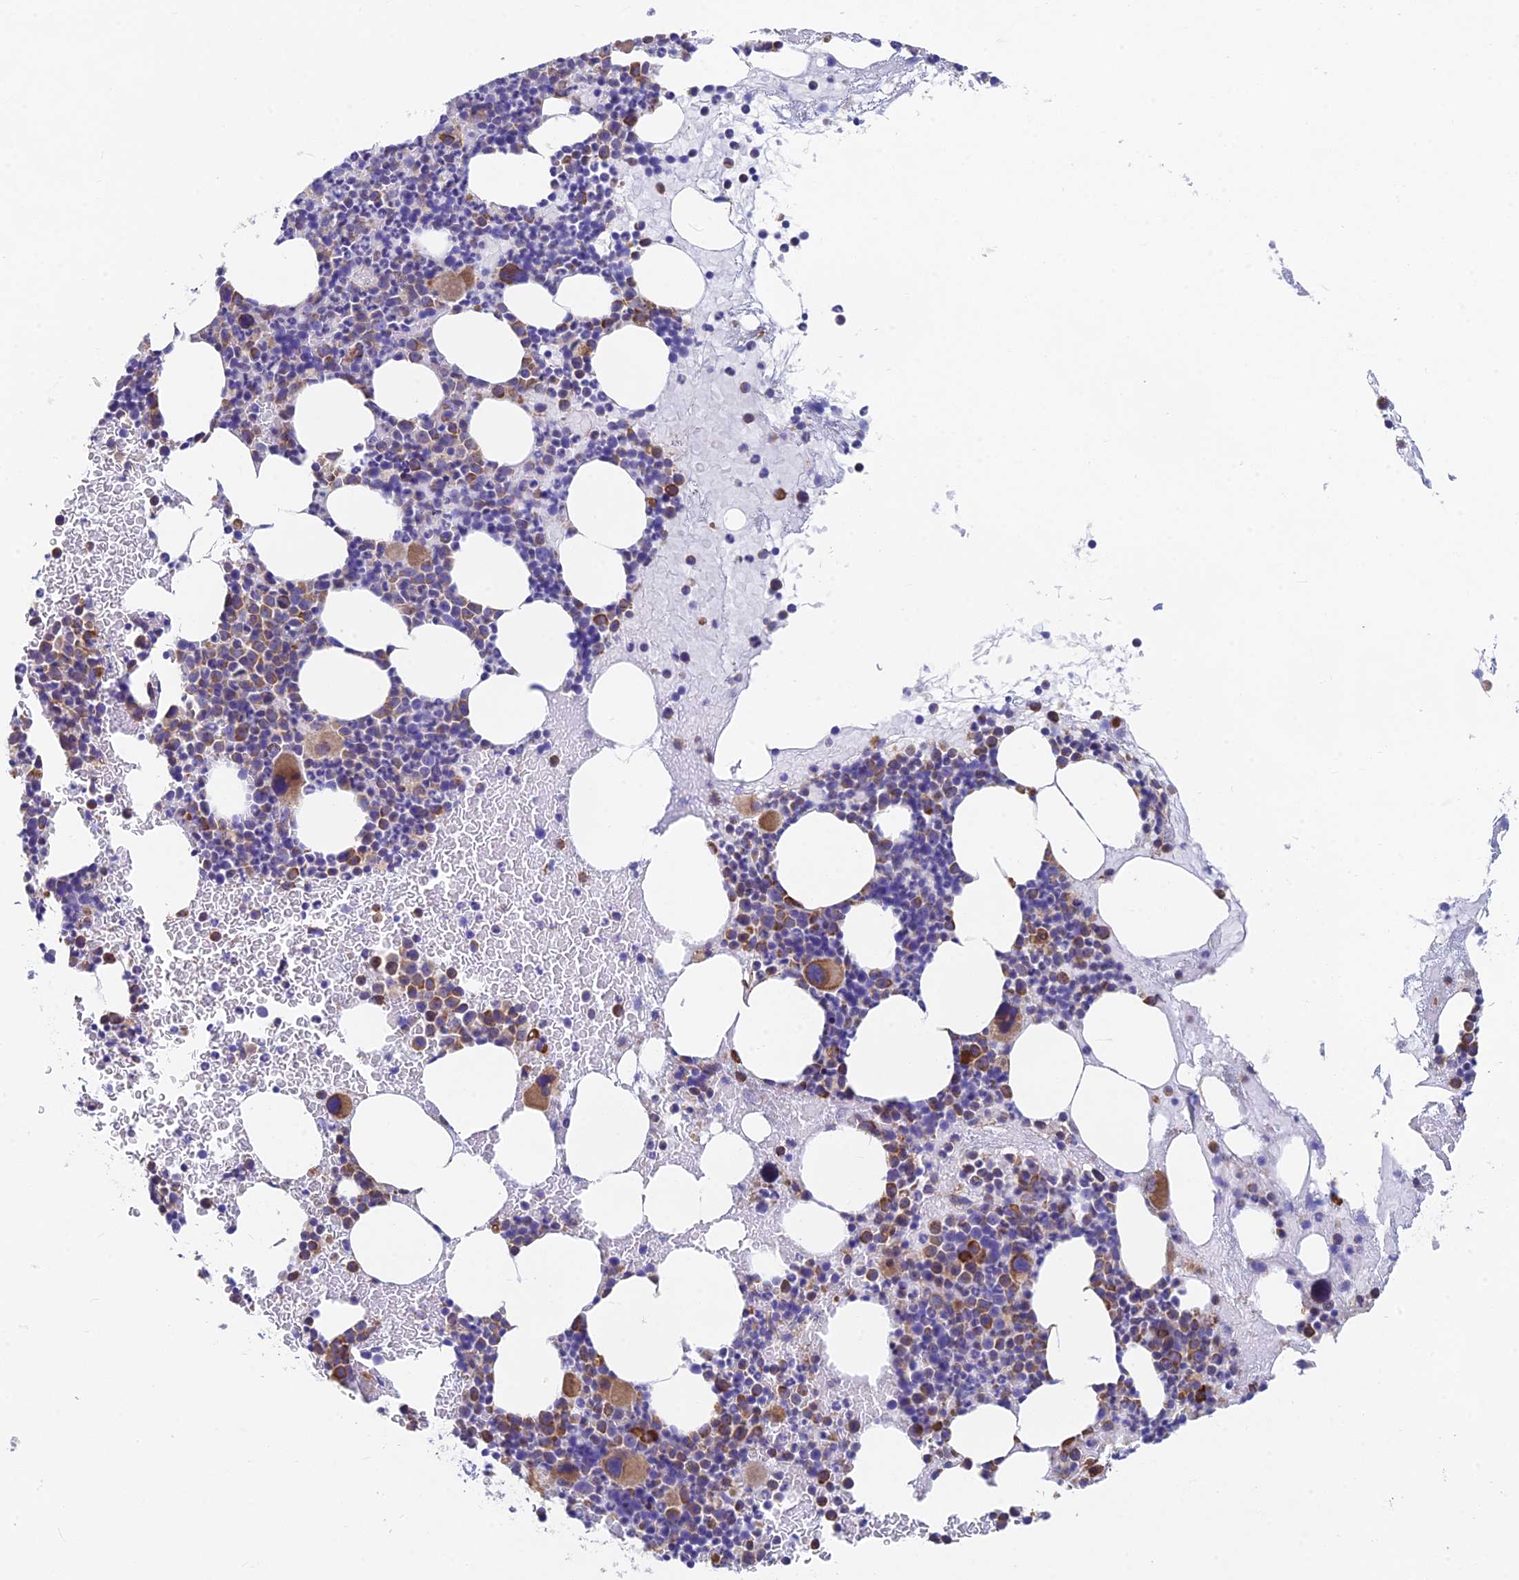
{"staining": {"intensity": "moderate", "quantity": "25%-75%", "location": "cytoplasmic/membranous"}, "tissue": "bone marrow", "cell_type": "Hematopoietic cells", "image_type": "normal", "snomed": [{"axis": "morphology", "description": "Normal tissue, NOS"}, {"axis": "topography", "description": "Bone marrow"}], "caption": "DAB (3,3'-diaminobenzidine) immunohistochemical staining of benign bone marrow displays moderate cytoplasmic/membranous protein positivity in approximately 25%-75% of hematopoietic cells.", "gene": "WDR35", "patient": {"sex": "female", "age": 83}}